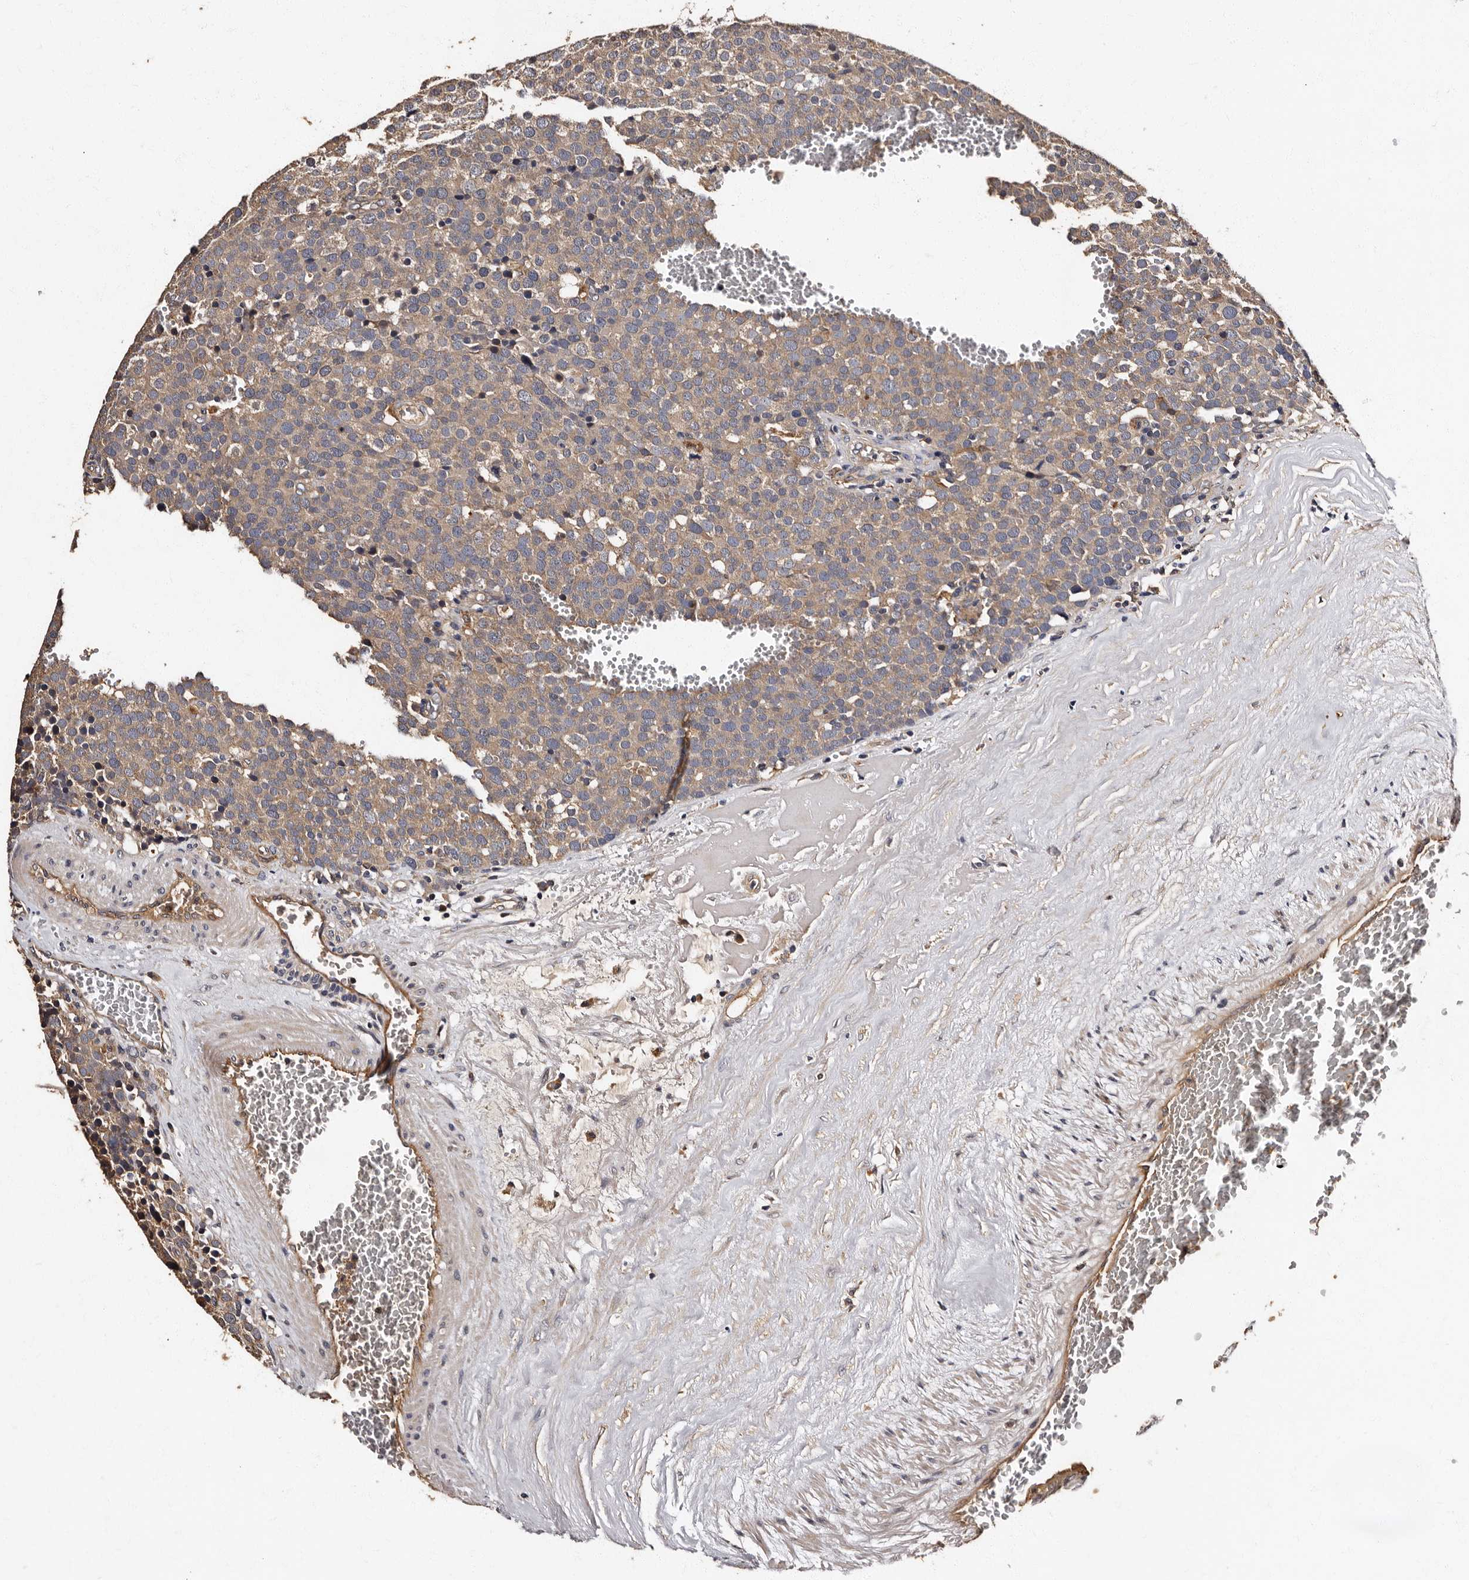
{"staining": {"intensity": "weak", "quantity": ">75%", "location": "cytoplasmic/membranous"}, "tissue": "testis cancer", "cell_type": "Tumor cells", "image_type": "cancer", "snomed": [{"axis": "morphology", "description": "Seminoma, NOS"}, {"axis": "topography", "description": "Testis"}], "caption": "Seminoma (testis) tissue demonstrates weak cytoplasmic/membranous staining in about >75% of tumor cells The staining was performed using DAB (3,3'-diaminobenzidine) to visualize the protein expression in brown, while the nuclei were stained in blue with hematoxylin (Magnification: 20x).", "gene": "ADCK5", "patient": {"sex": "male", "age": 71}}